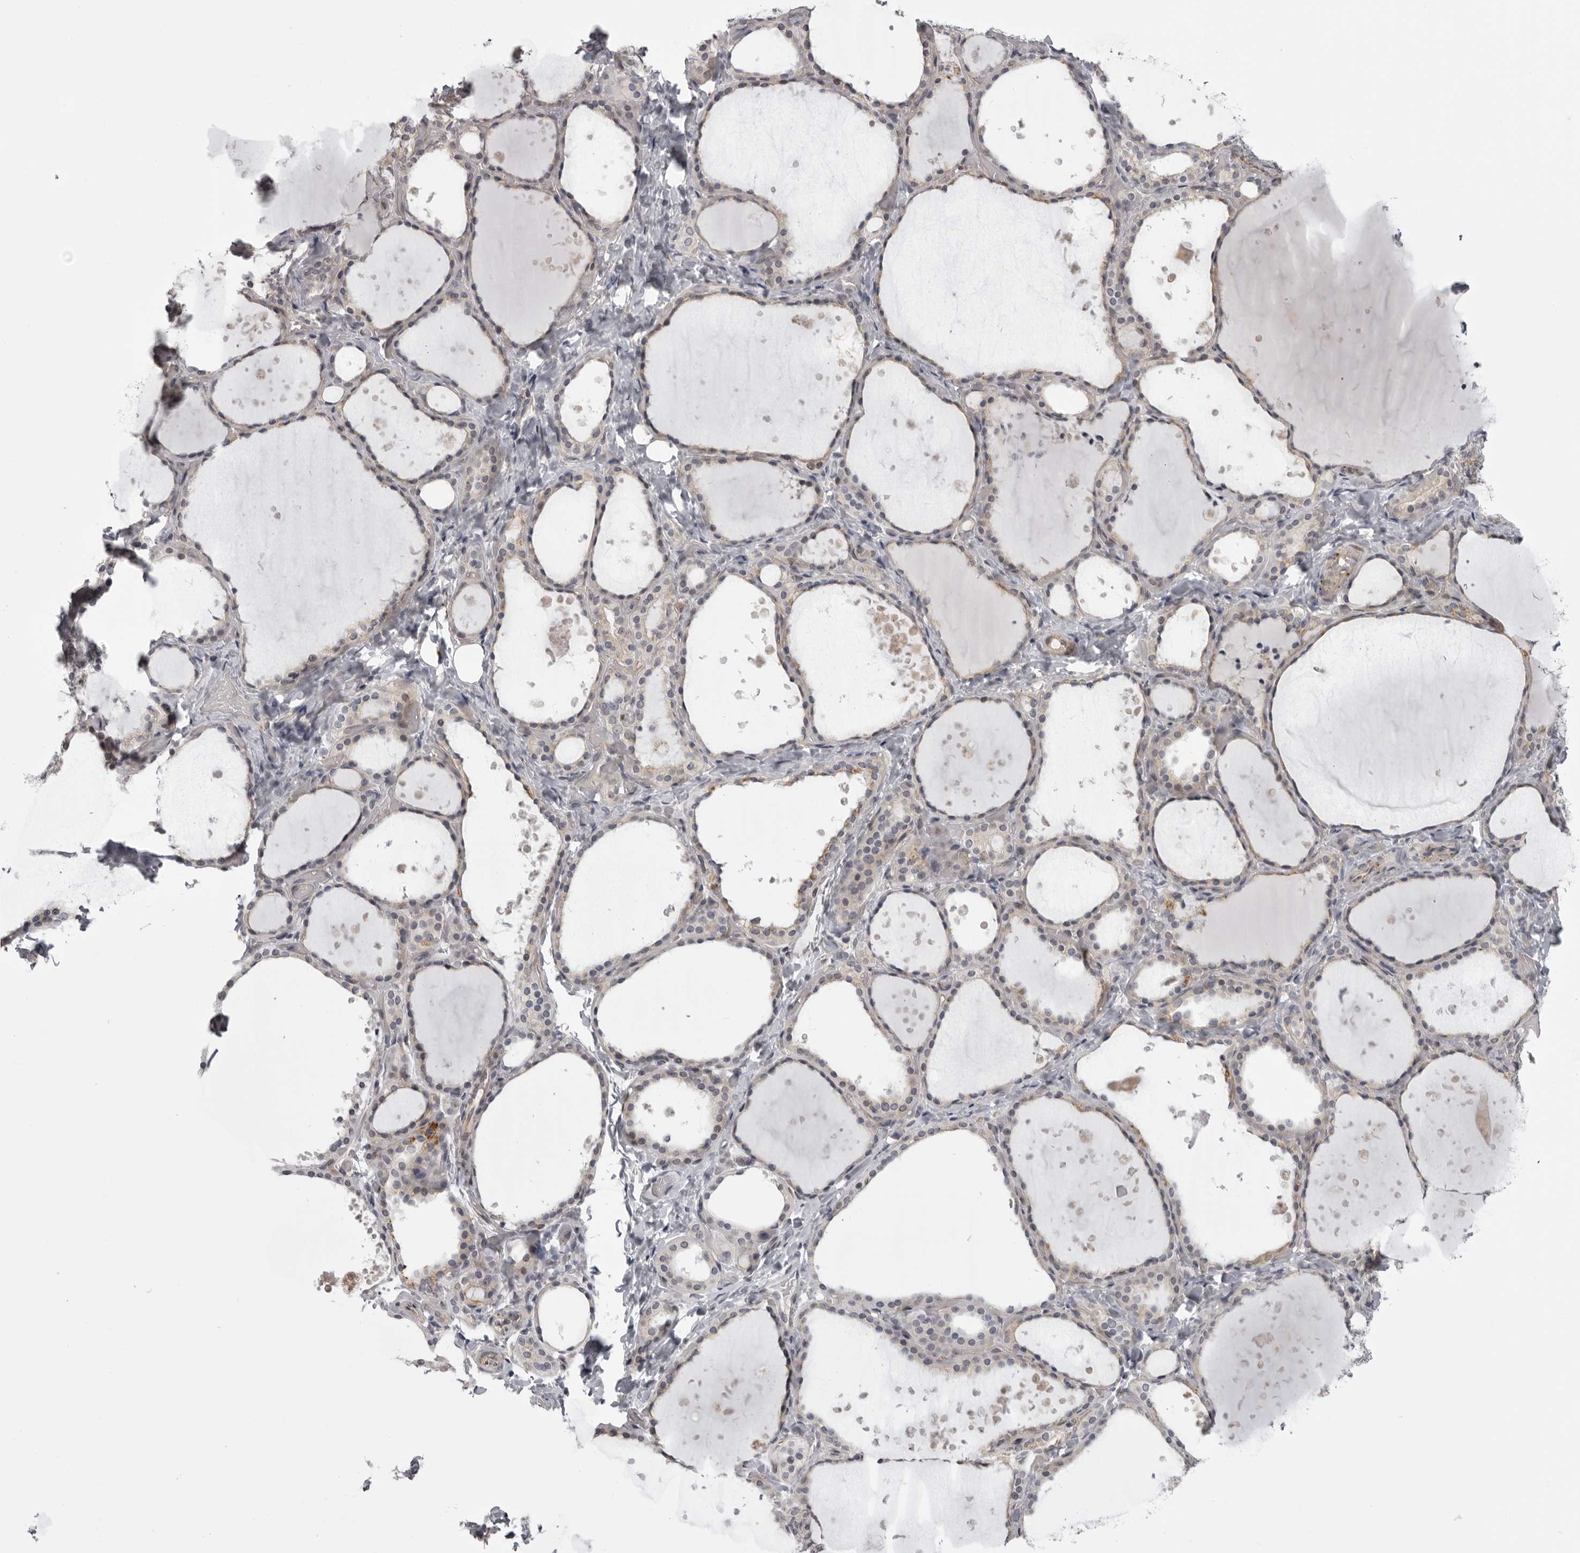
{"staining": {"intensity": "weak", "quantity": "25%-75%", "location": "cytoplasmic/membranous"}, "tissue": "thyroid gland", "cell_type": "Glandular cells", "image_type": "normal", "snomed": [{"axis": "morphology", "description": "Normal tissue, NOS"}, {"axis": "topography", "description": "Thyroid gland"}], "caption": "A high-resolution histopathology image shows immunohistochemistry (IHC) staining of benign thyroid gland, which shows weak cytoplasmic/membranous positivity in about 25%-75% of glandular cells. (IHC, brightfield microscopy, high magnification).", "gene": "EPHA10", "patient": {"sex": "female", "age": 44}}